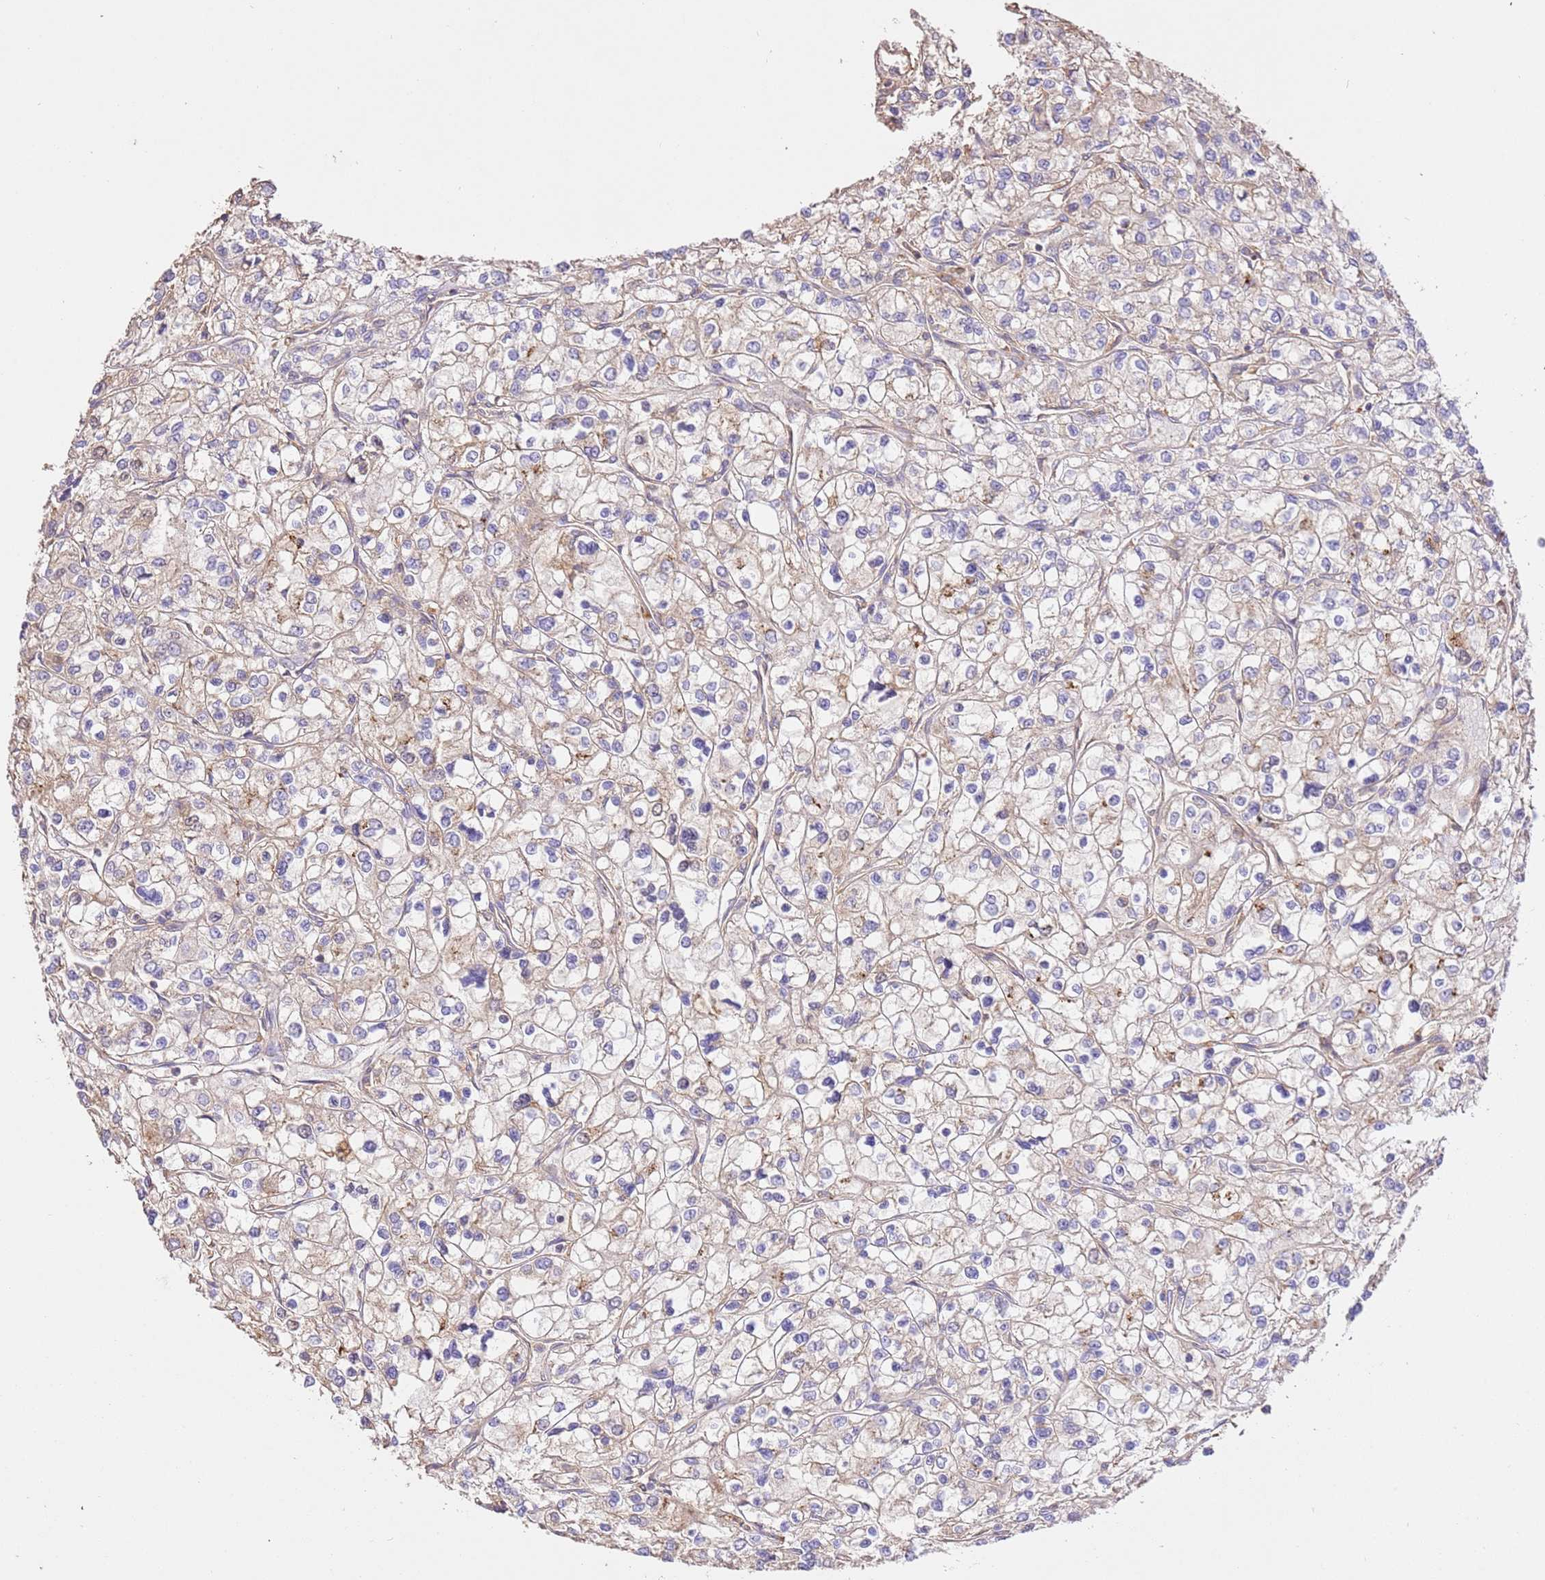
{"staining": {"intensity": "weak", "quantity": "<25%", "location": "cytoplasmic/membranous"}, "tissue": "renal cancer", "cell_type": "Tumor cells", "image_type": "cancer", "snomed": [{"axis": "morphology", "description": "Adenocarcinoma, NOS"}, {"axis": "topography", "description": "Kidney"}], "caption": "This is a micrograph of immunohistochemistry (IHC) staining of renal cancer, which shows no positivity in tumor cells.", "gene": "CEP55", "patient": {"sex": "male", "age": 80}}